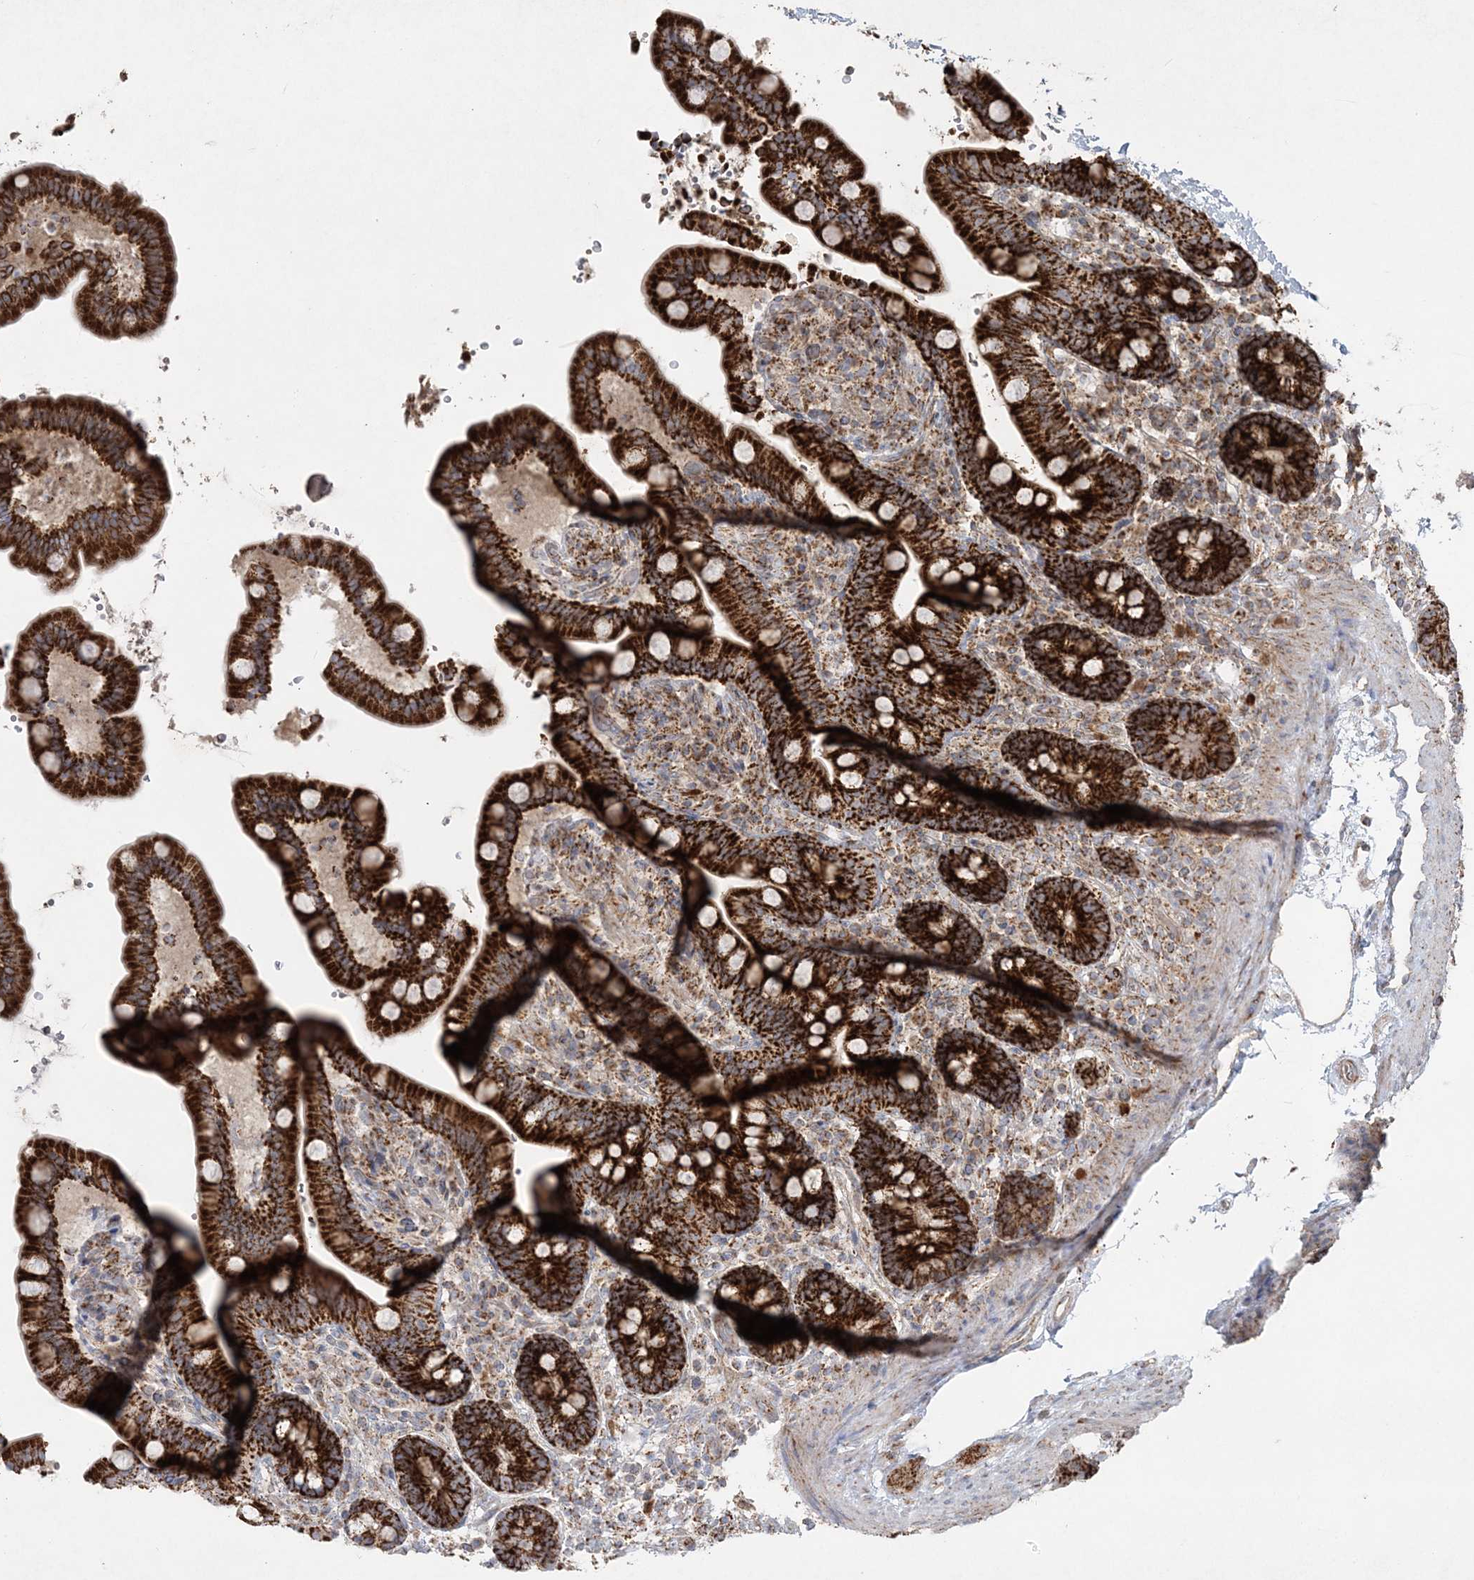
{"staining": {"intensity": "weak", "quantity": ">75%", "location": "cytoplasmic/membranous"}, "tissue": "colon", "cell_type": "Endothelial cells", "image_type": "normal", "snomed": [{"axis": "morphology", "description": "Normal tissue, NOS"}, {"axis": "topography", "description": "Smooth muscle"}, {"axis": "topography", "description": "Colon"}], "caption": "This is a micrograph of immunohistochemistry (IHC) staining of benign colon, which shows weak staining in the cytoplasmic/membranous of endothelial cells.", "gene": "LRPPRC", "patient": {"sex": "male", "age": 73}}